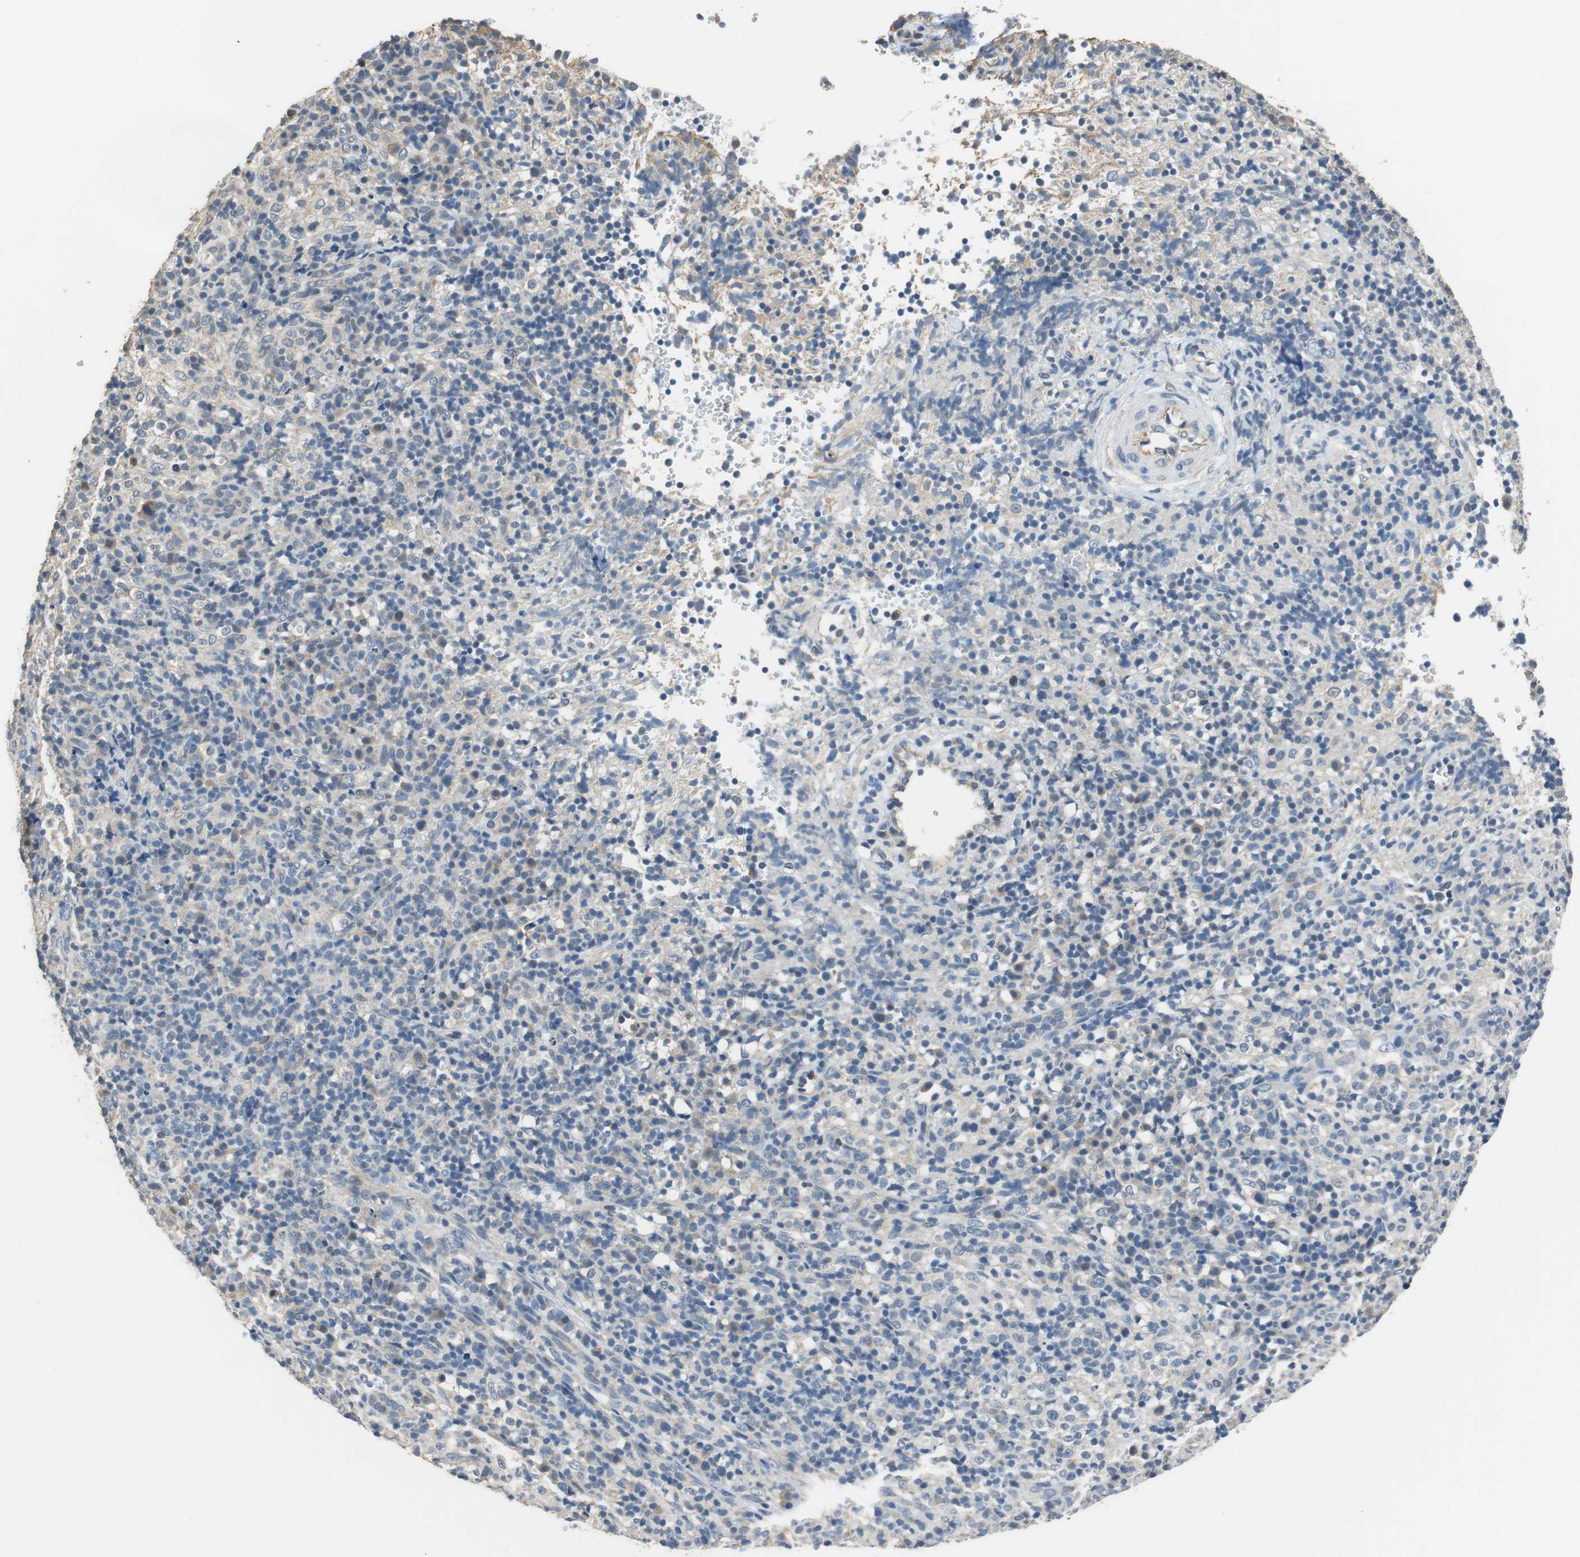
{"staining": {"intensity": "weak", "quantity": "<25%", "location": "cytoplasmic/membranous"}, "tissue": "lymphoma", "cell_type": "Tumor cells", "image_type": "cancer", "snomed": [{"axis": "morphology", "description": "Malignant lymphoma, non-Hodgkin's type, High grade"}, {"axis": "topography", "description": "Lymph node"}], "caption": "Tumor cells show no significant protein staining in high-grade malignant lymphoma, non-Hodgkin's type.", "gene": "ALDH4A1", "patient": {"sex": "female", "age": 76}}